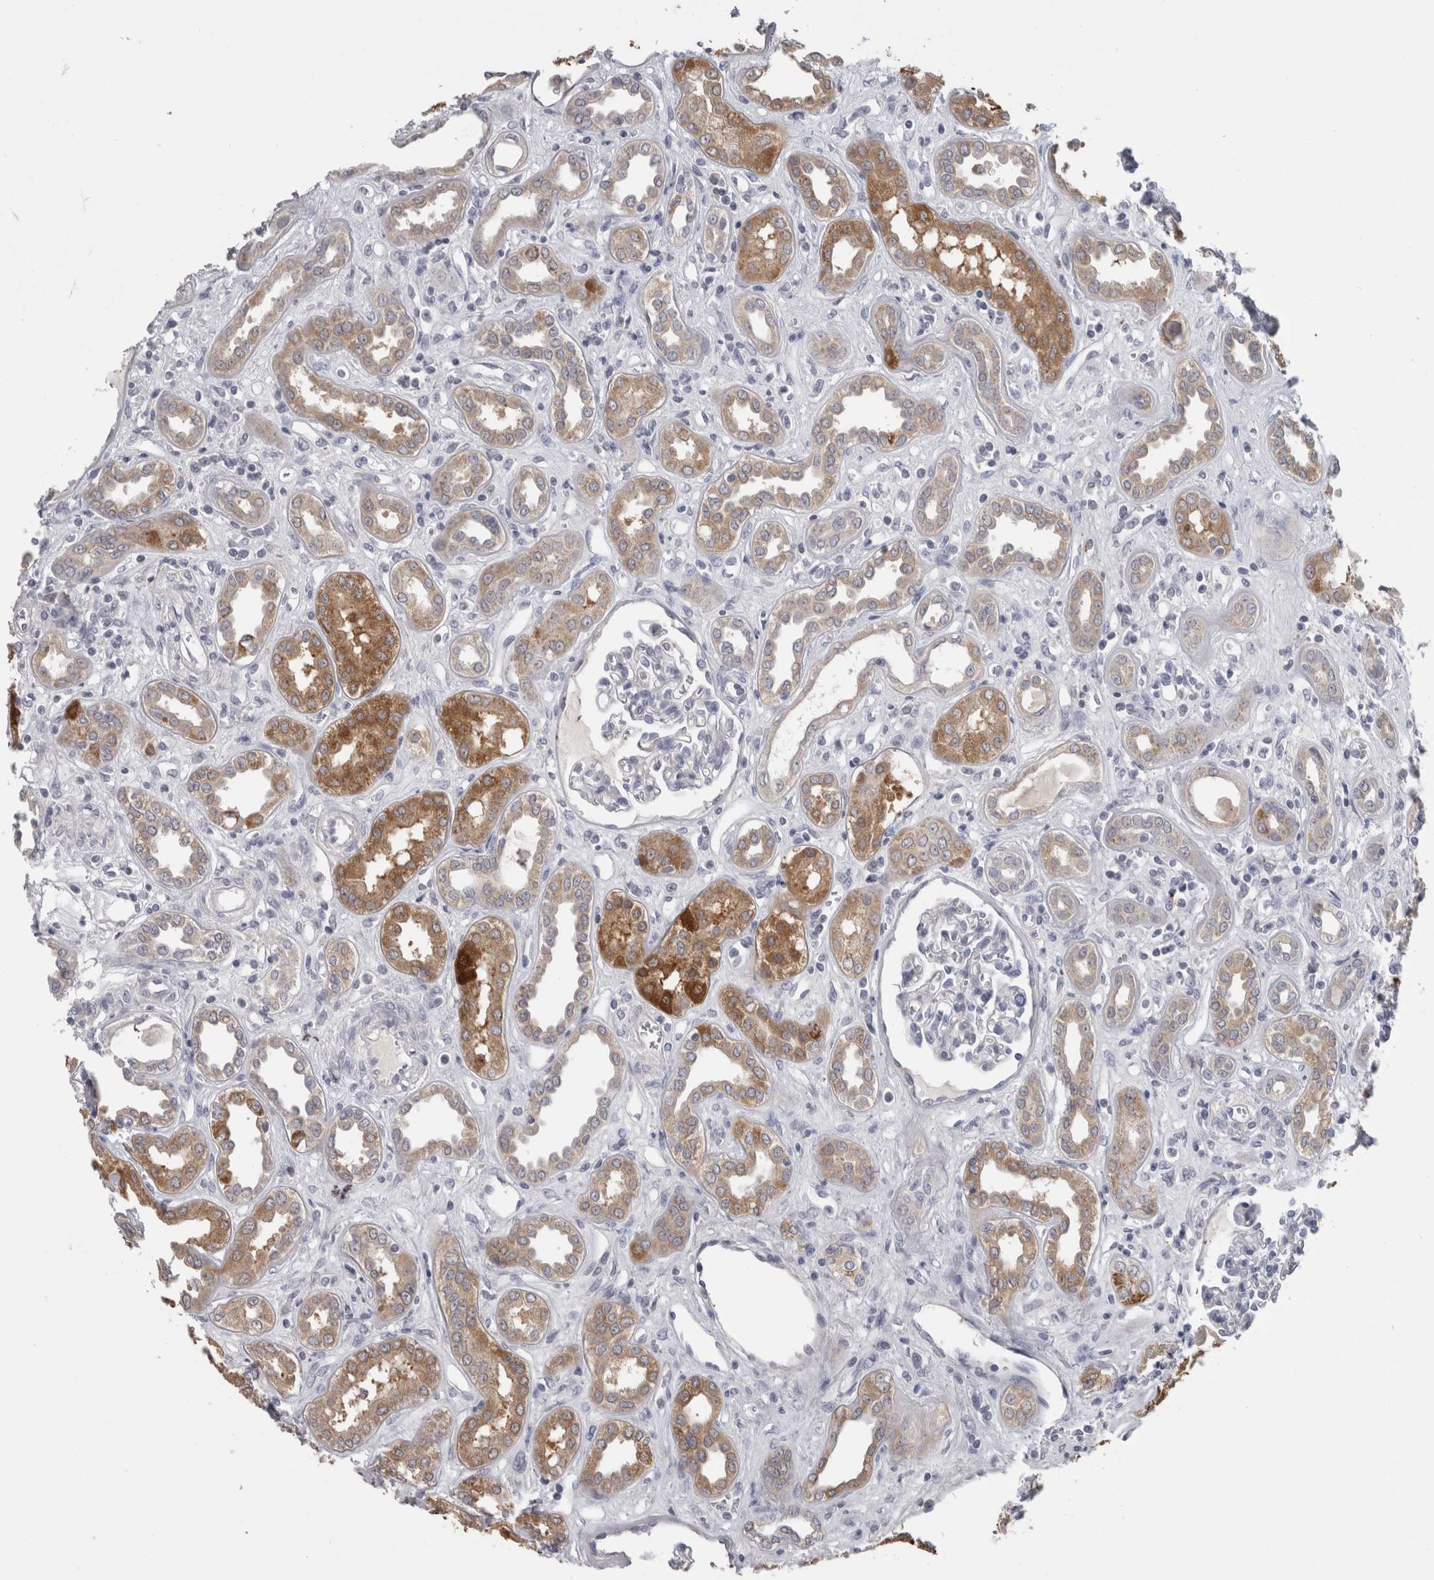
{"staining": {"intensity": "negative", "quantity": "none", "location": "none"}, "tissue": "kidney", "cell_type": "Cells in glomeruli", "image_type": "normal", "snomed": [{"axis": "morphology", "description": "Normal tissue, NOS"}, {"axis": "topography", "description": "Kidney"}], "caption": "Photomicrograph shows no significant protein expression in cells in glomeruli of normal kidney.", "gene": "TCAP", "patient": {"sex": "male", "age": 59}}